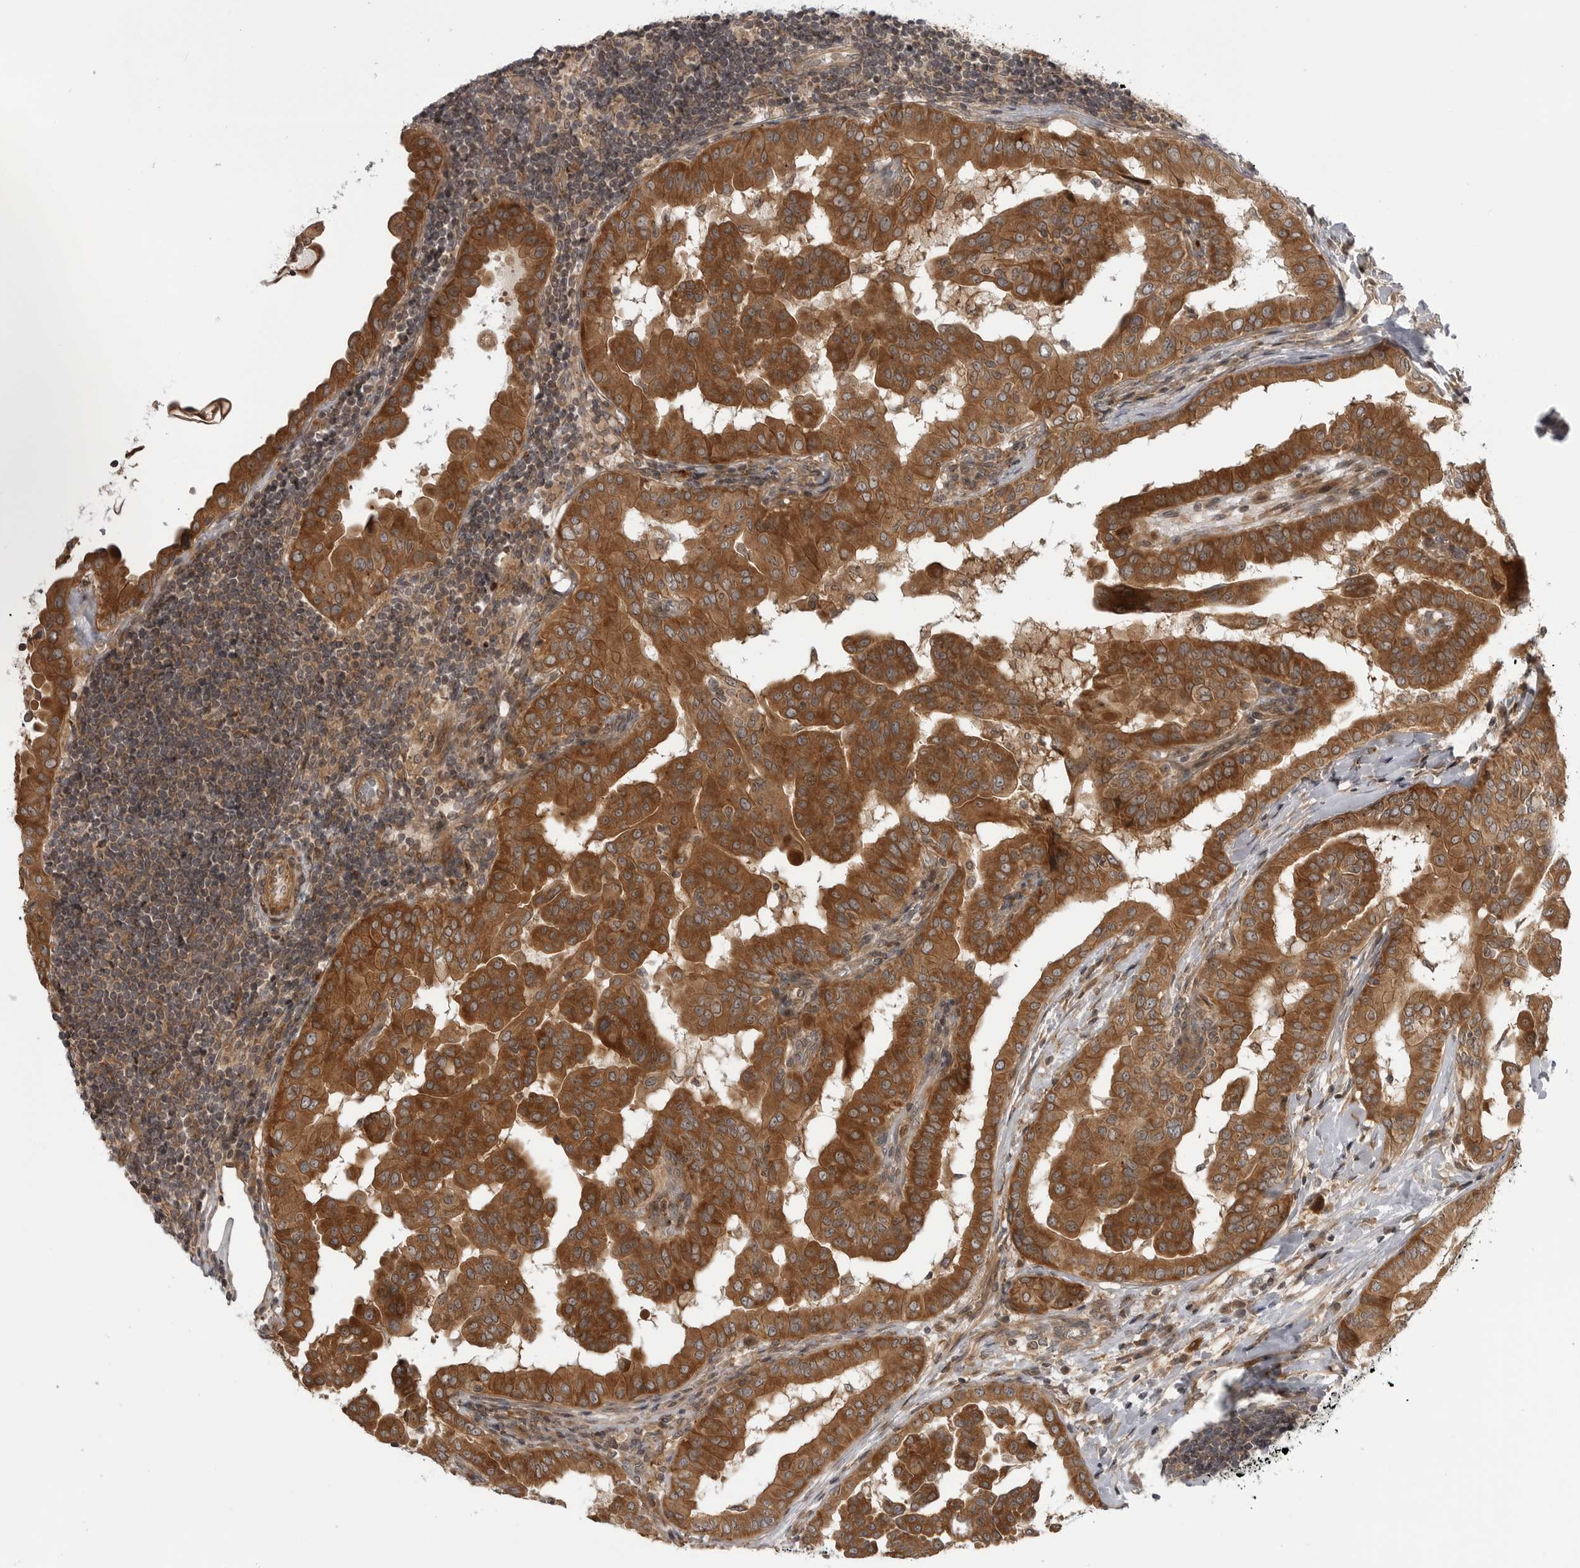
{"staining": {"intensity": "strong", "quantity": ">75%", "location": "cytoplasmic/membranous"}, "tissue": "thyroid cancer", "cell_type": "Tumor cells", "image_type": "cancer", "snomed": [{"axis": "morphology", "description": "Papillary adenocarcinoma, NOS"}, {"axis": "topography", "description": "Thyroid gland"}], "caption": "Strong cytoplasmic/membranous expression for a protein is appreciated in about >75% of tumor cells of thyroid cancer using immunohistochemistry (IHC).", "gene": "LRRC45", "patient": {"sex": "male", "age": 33}}